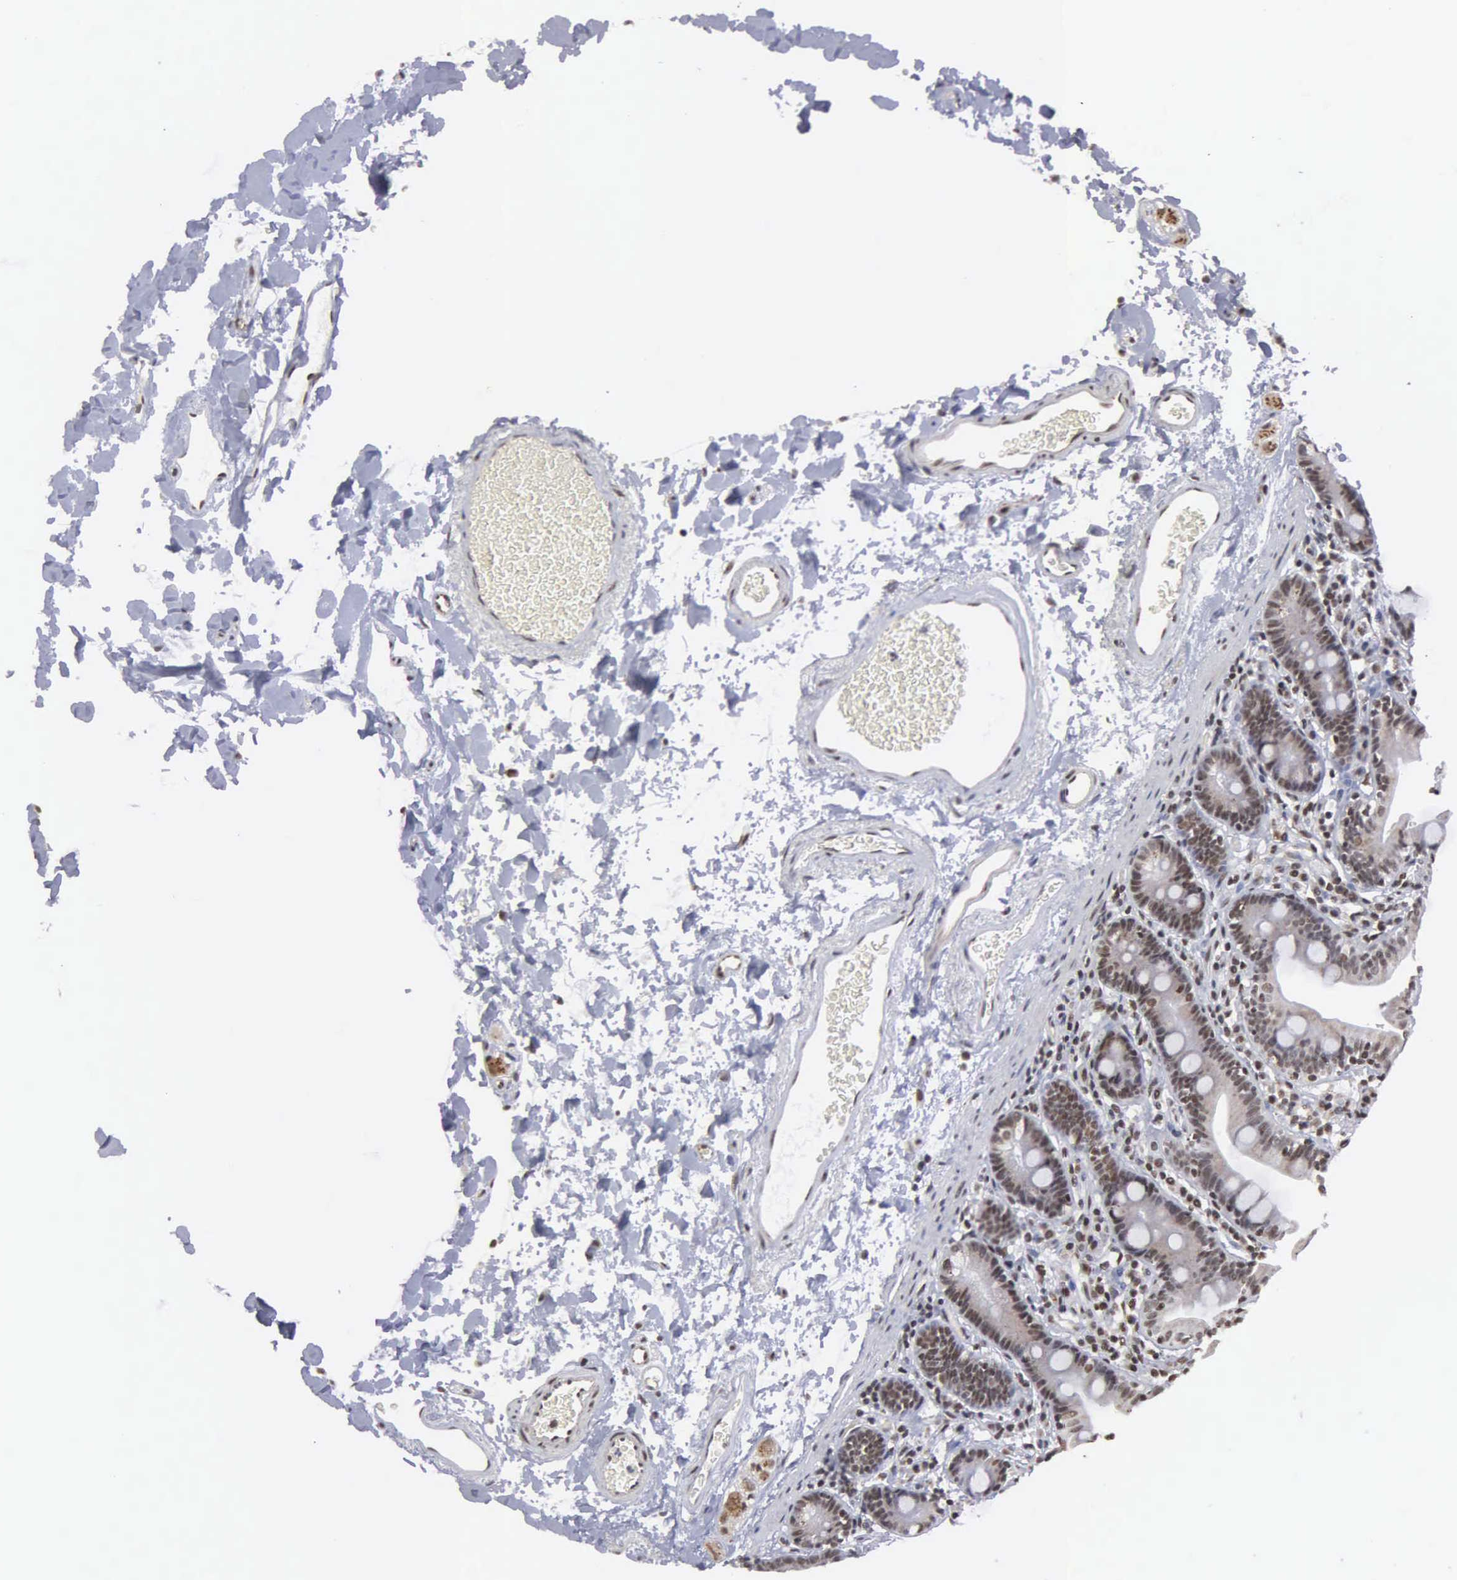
{"staining": {"intensity": "weak", "quantity": ">75%", "location": "nuclear"}, "tissue": "duodenum", "cell_type": "Glandular cells", "image_type": "normal", "snomed": [{"axis": "morphology", "description": "Normal tissue, NOS"}, {"axis": "topography", "description": "Duodenum"}], "caption": "Glandular cells display low levels of weak nuclear positivity in about >75% of cells in normal duodenum.", "gene": "GTF2A1", "patient": {"sex": "male", "age": 70}}